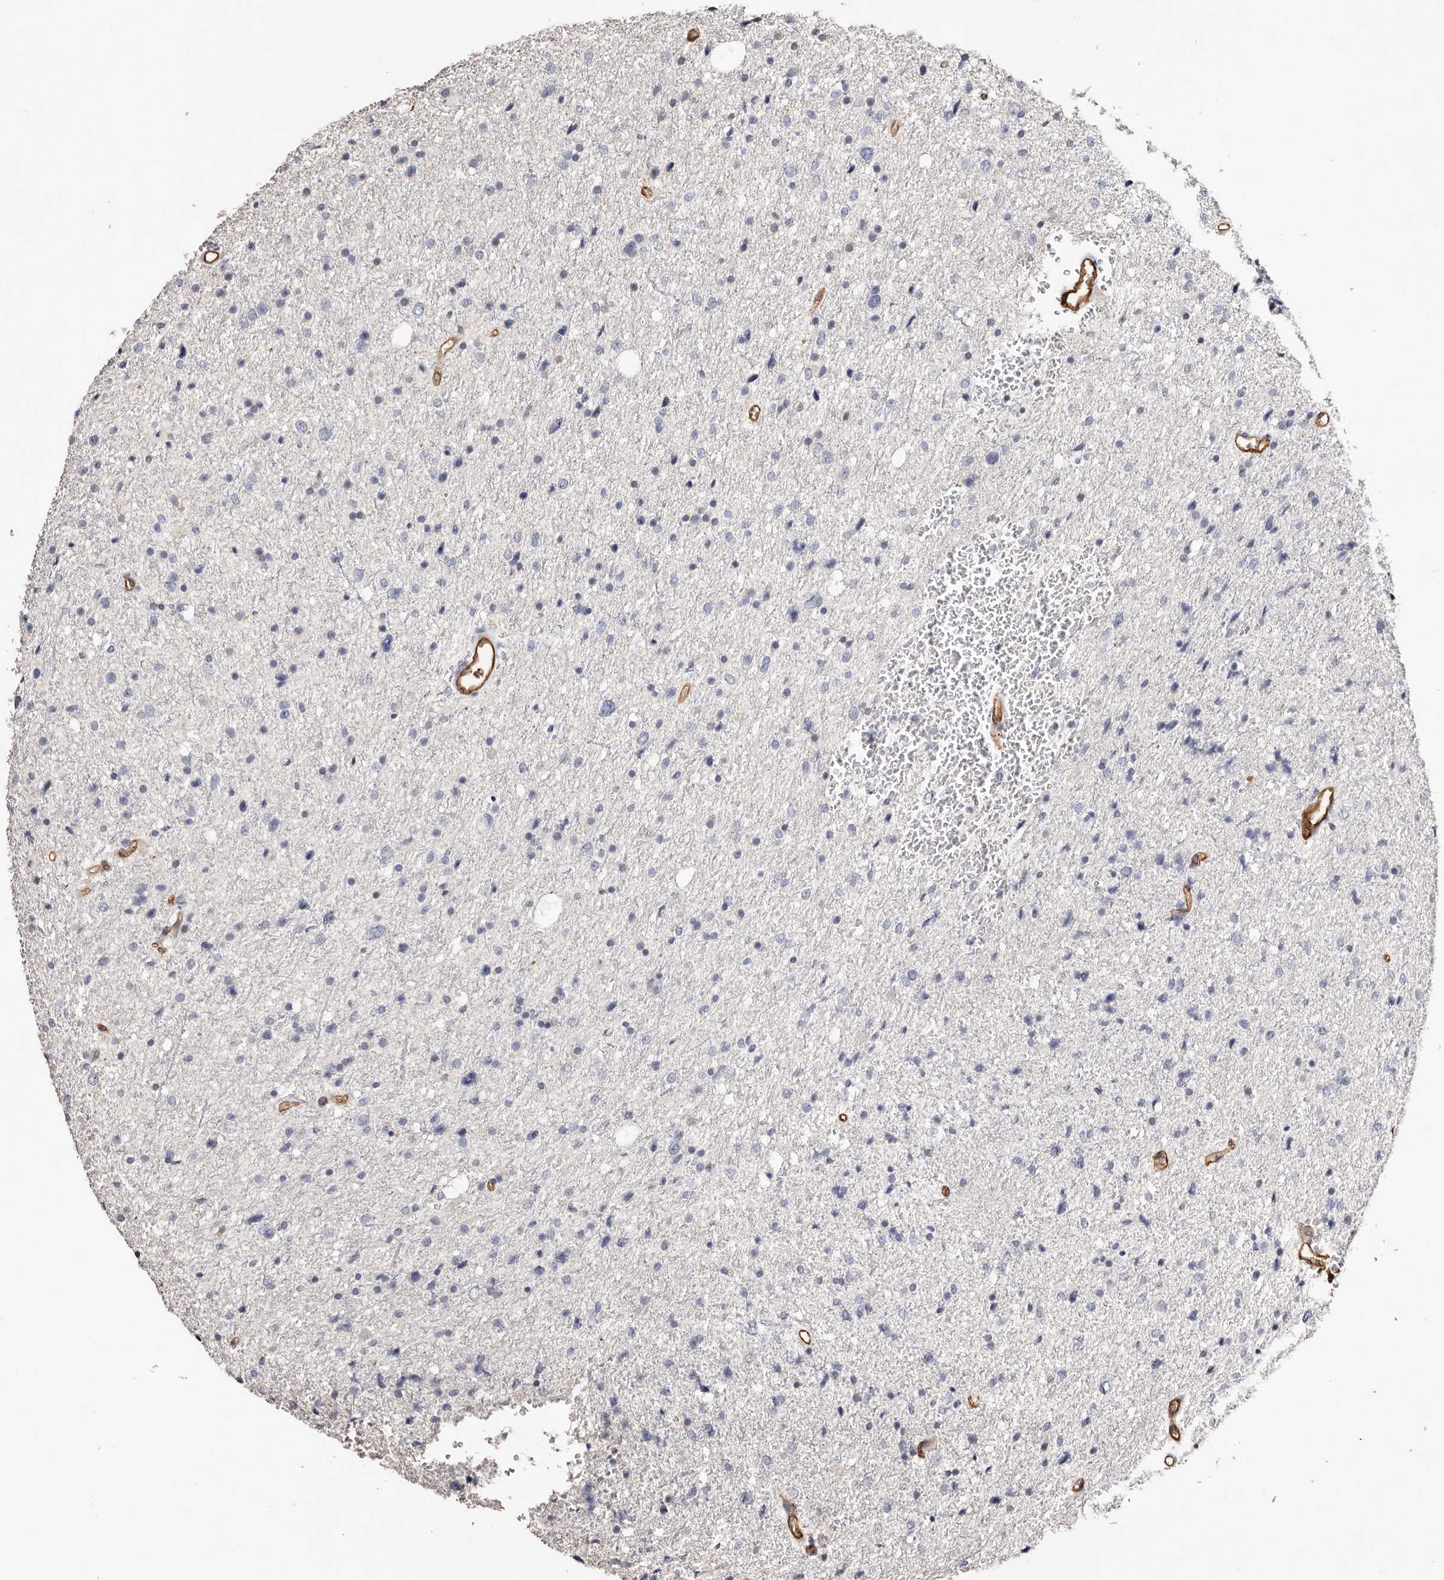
{"staining": {"intensity": "negative", "quantity": "none", "location": "none"}, "tissue": "glioma", "cell_type": "Tumor cells", "image_type": "cancer", "snomed": [{"axis": "morphology", "description": "Glioma, malignant, Low grade"}, {"axis": "topography", "description": "Brain"}], "caption": "A photomicrograph of human glioma is negative for staining in tumor cells.", "gene": "TGM2", "patient": {"sex": "female", "age": 37}}